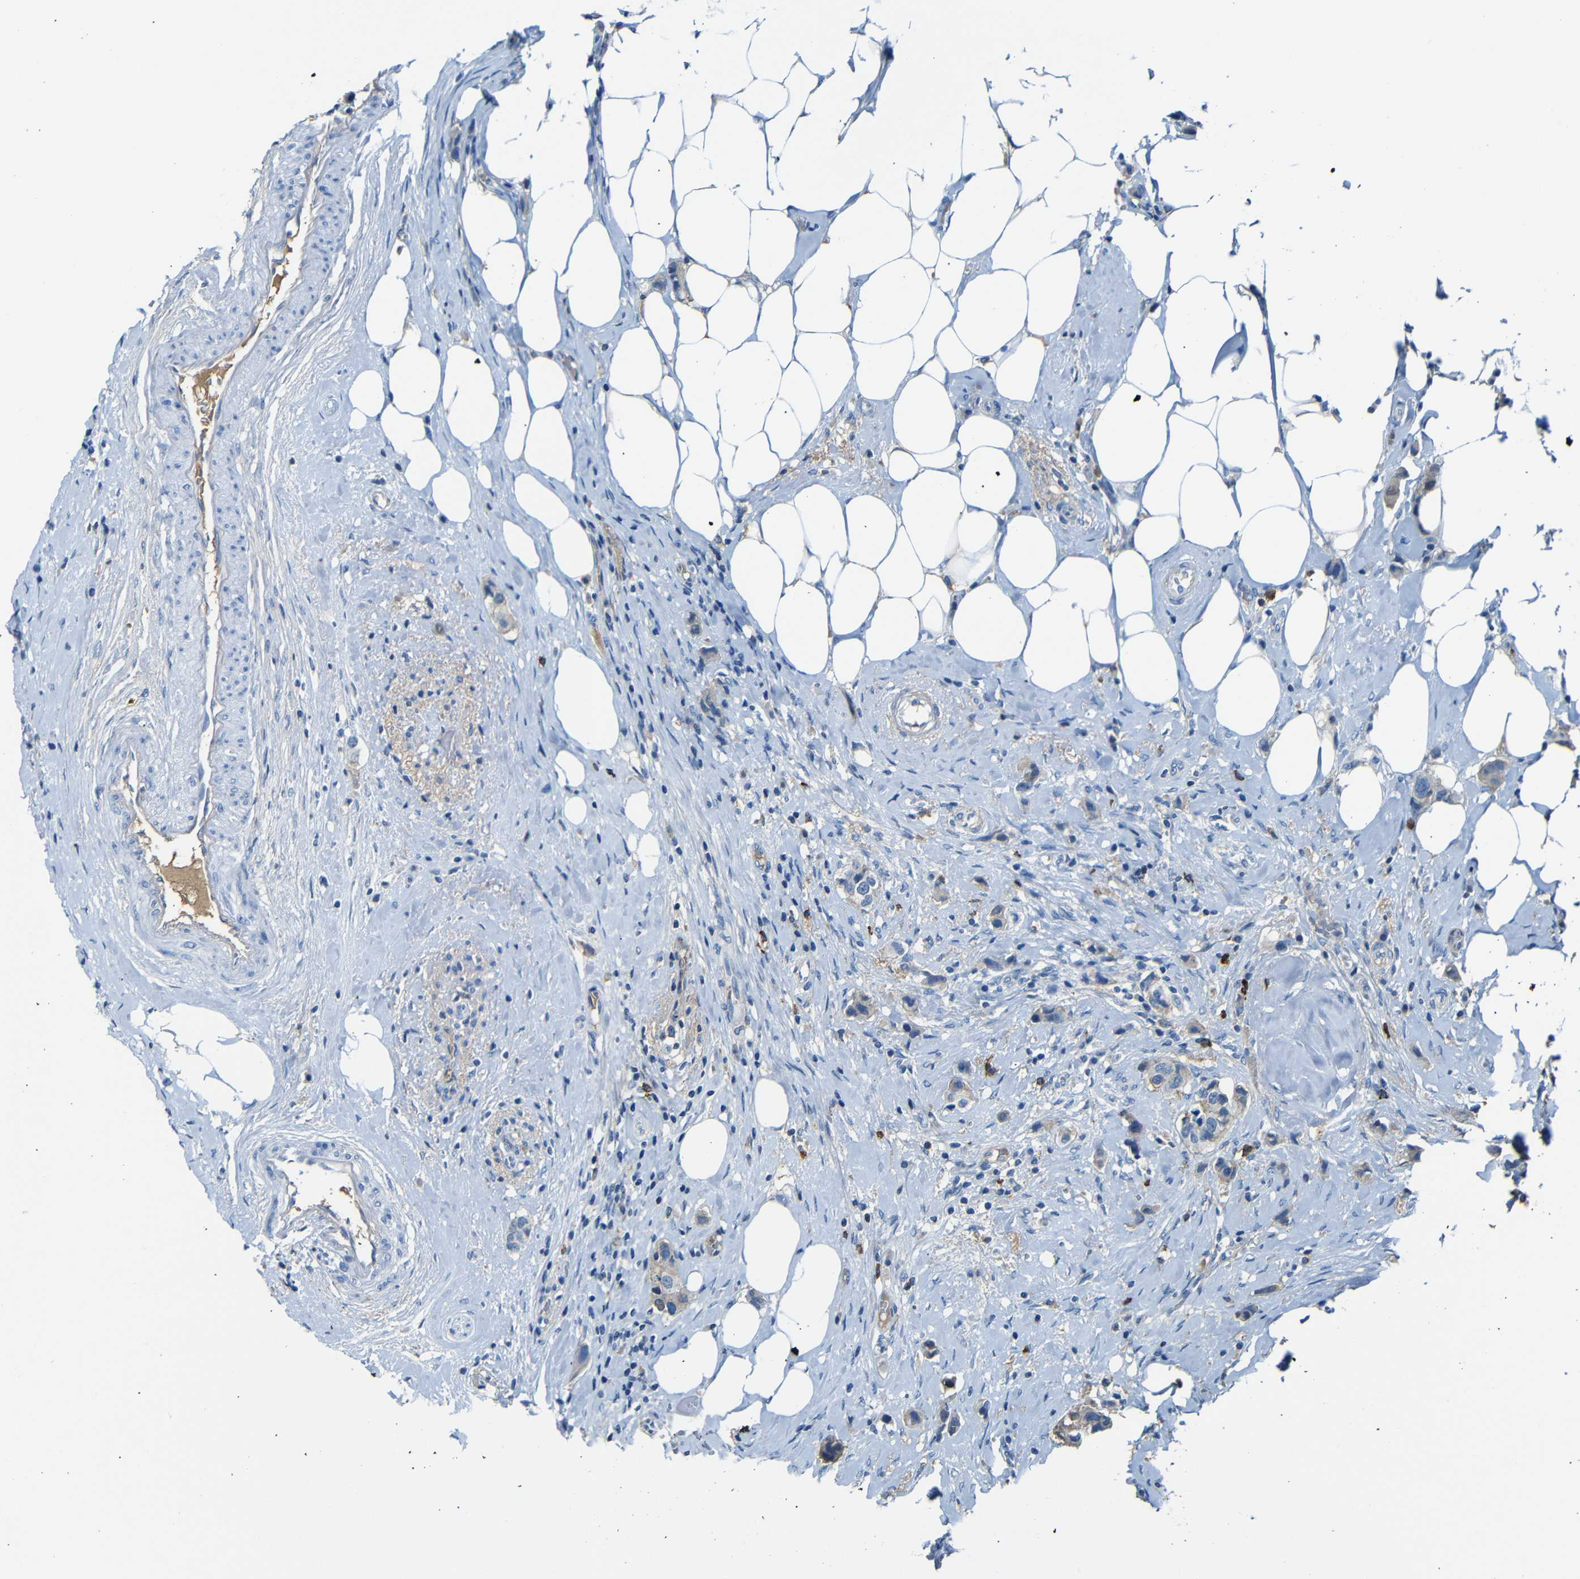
{"staining": {"intensity": "weak", "quantity": "25%-75%", "location": "cytoplasmic/membranous"}, "tissue": "breast cancer", "cell_type": "Tumor cells", "image_type": "cancer", "snomed": [{"axis": "morphology", "description": "Normal tissue, NOS"}, {"axis": "morphology", "description": "Duct carcinoma"}, {"axis": "topography", "description": "Breast"}], "caption": "The image exhibits staining of breast invasive ductal carcinoma, revealing weak cytoplasmic/membranous protein positivity (brown color) within tumor cells.", "gene": "SERPINA1", "patient": {"sex": "female", "age": 50}}